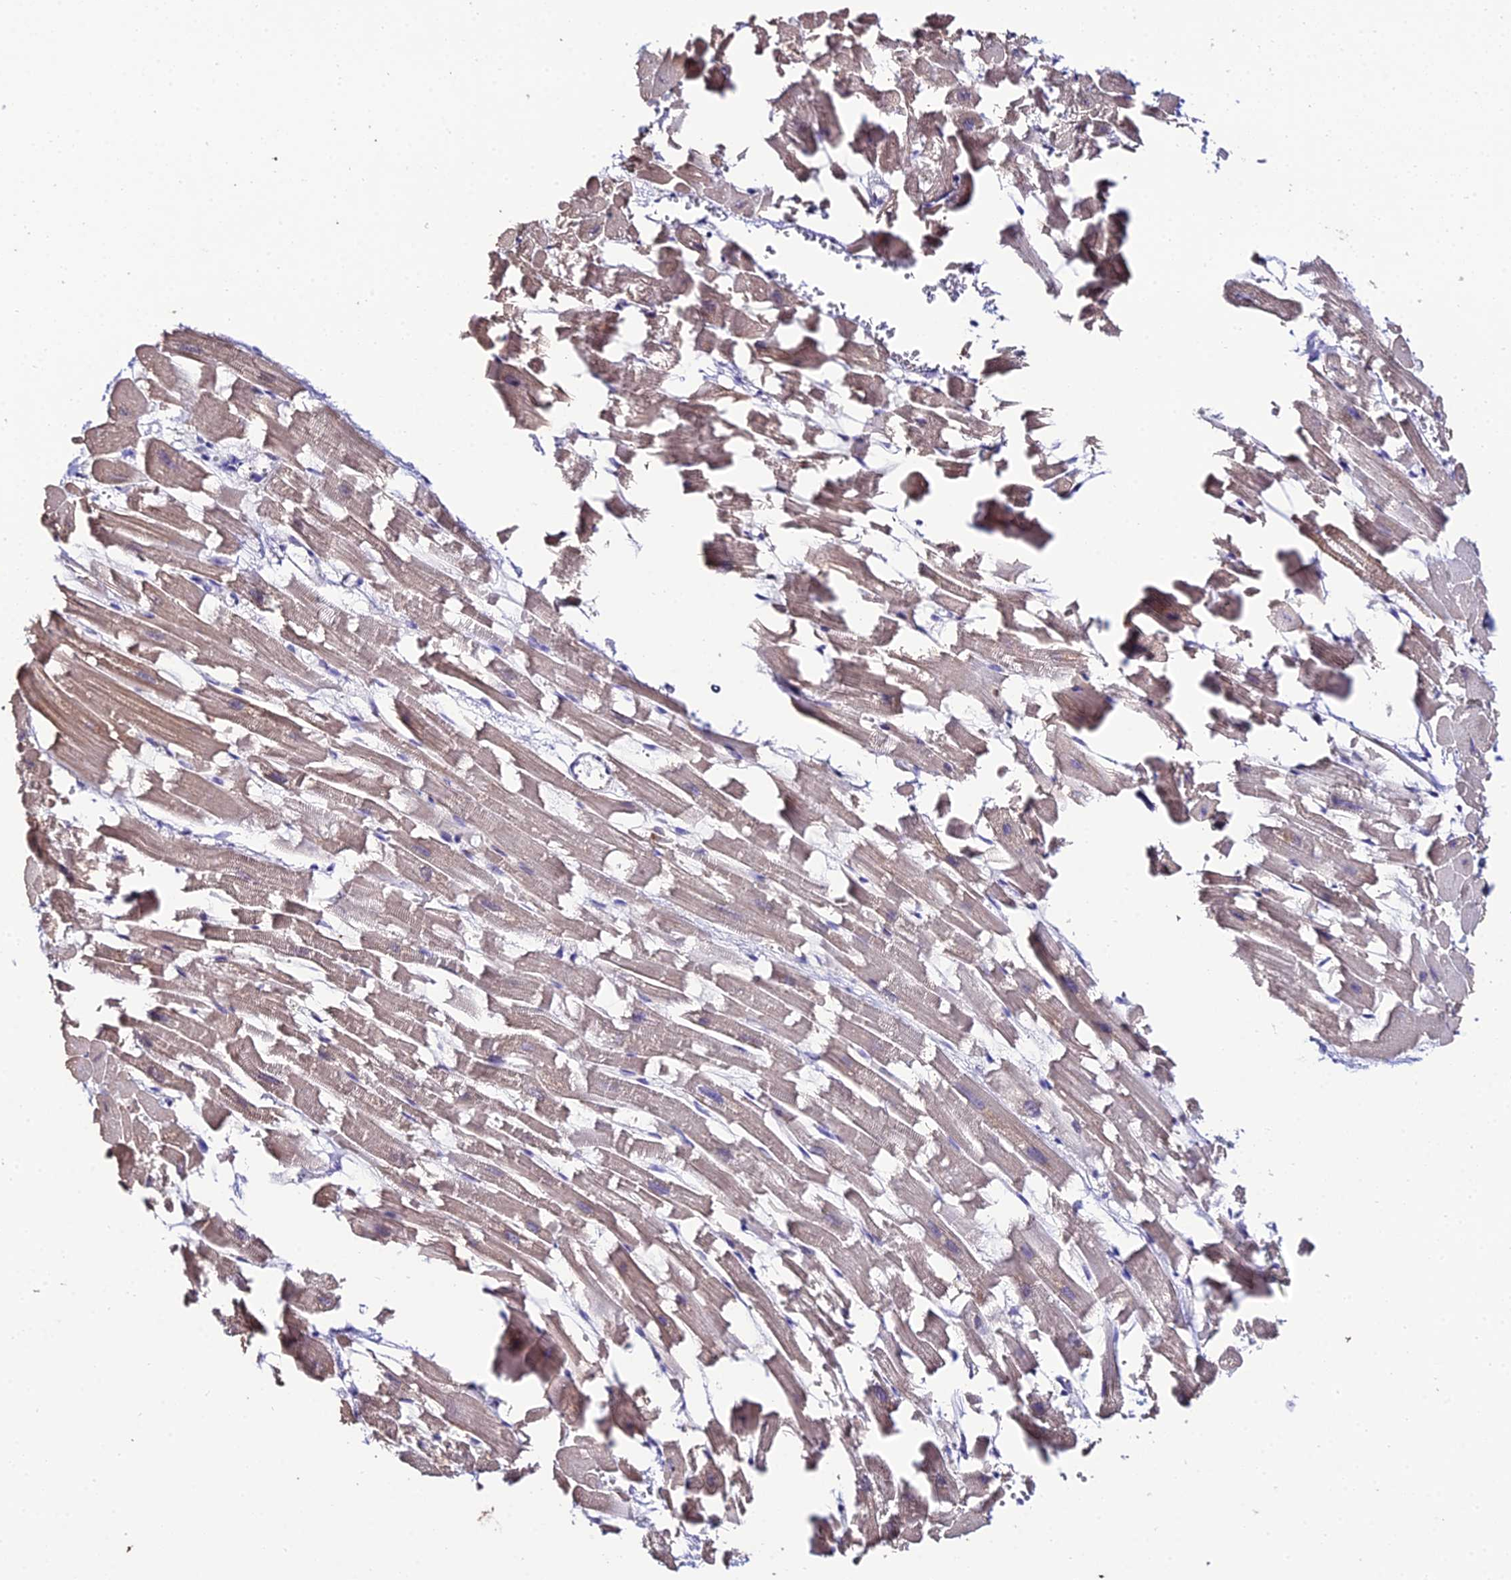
{"staining": {"intensity": "weak", "quantity": ">75%", "location": "cytoplasmic/membranous"}, "tissue": "heart muscle", "cell_type": "Cardiomyocytes", "image_type": "normal", "snomed": [{"axis": "morphology", "description": "Normal tissue, NOS"}, {"axis": "topography", "description": "Heart"}], "caption": "Protein staining shows weak cytoplasmic/membranous expression in about >75% of cardiomyocytes in unremarkable heart muscle.", "gene": "PPP4C", "patient": {"sex": "female", "age": 64}}